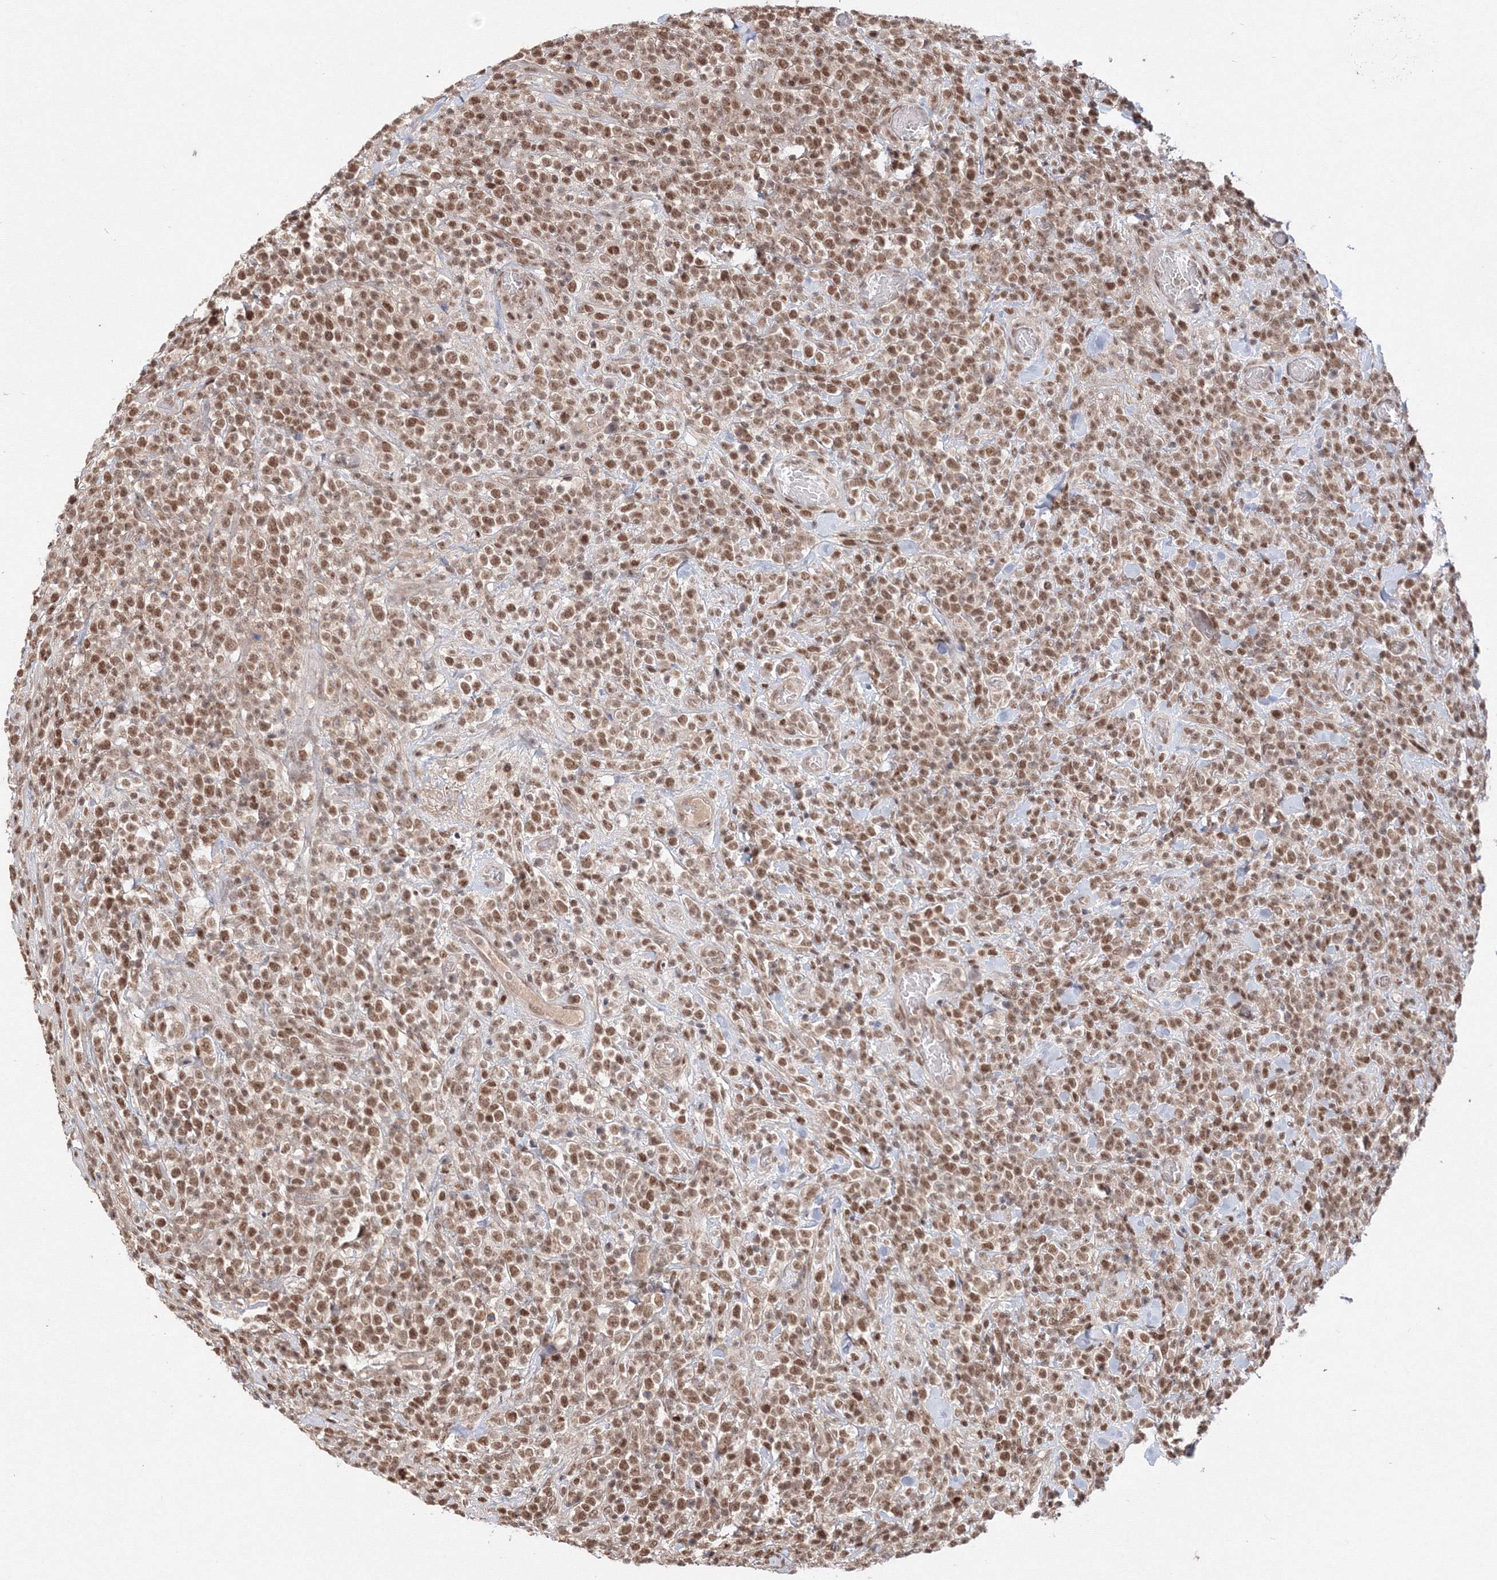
{"staining": {"intensity": "moderate", "quantity": ">75%", "location": "nuclear"}, "tissue": "lymphoma", "cell_type": "Tumor cells", "image_type": "cancer", "snomed": [{"axis": "morphology", "description": "Malignant lymphoma, non-Hodgkin's type, High grade"}, {"axis": "topography", "description": "Colon"}], "caption": "This image demonstrates immunohistochemistry (IHC) staining of lymphoma, with medium moderate nuclear staining in approximately >75% of tumor cells.", "gene": "IWS1", "patient": {"sex": "female", "age": 53}}